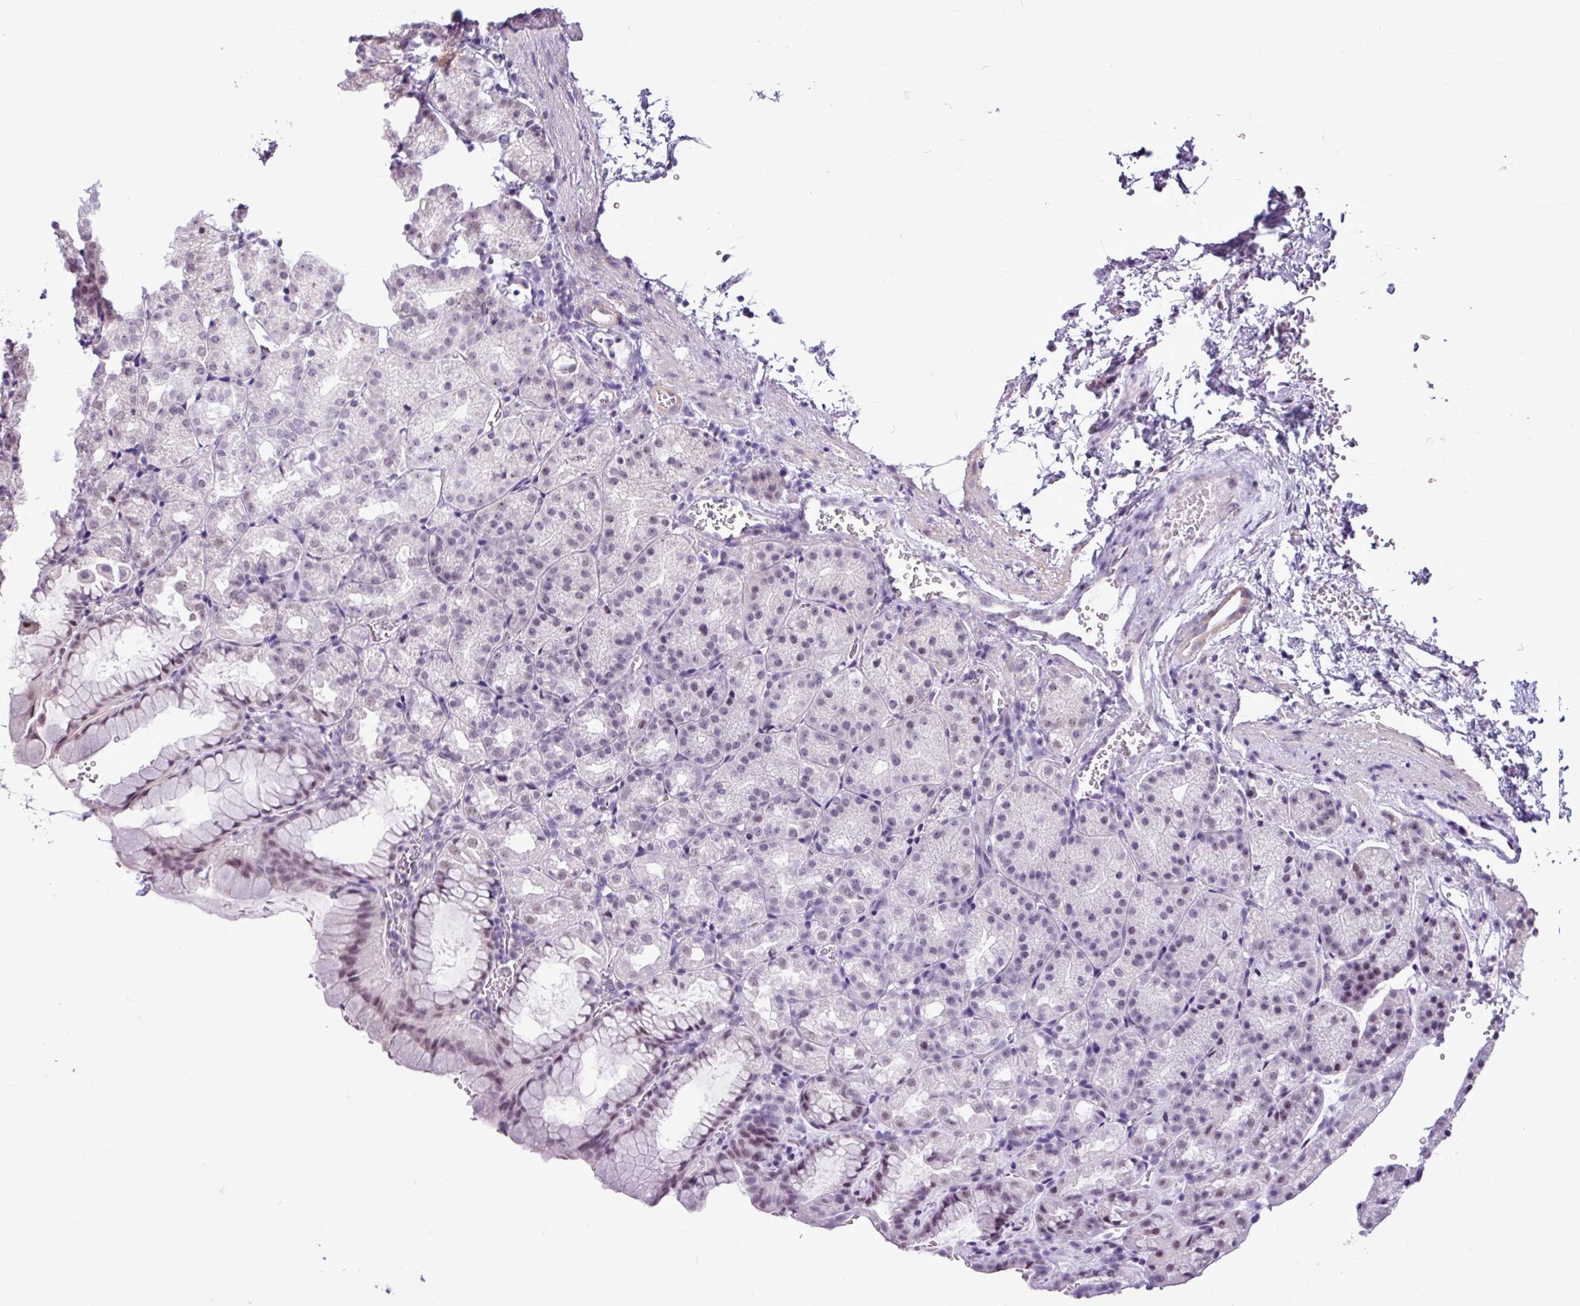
{"staining": {"intensity": "moderate", "quantity": "<25%", "location": "nuclear"}, "tissue": "stomach", "cell_type": "Glandular cells", "image_type": "normal", "snomed": [{"axis": "morphology", "description": "Normal tissue, NOS"}, {"axis": "topography", "description": "Stomach, upper"}], "caption": "IHC histopathology image of normal stomach: stomach stained using immunohistochemistry reveals low levels of moderate protein expression localized specifically in the nuclear of glandular cells, appearing as a nuclear brown color.", "gene": "UTP18", "patient": {"sex": "female", "age": 81}}